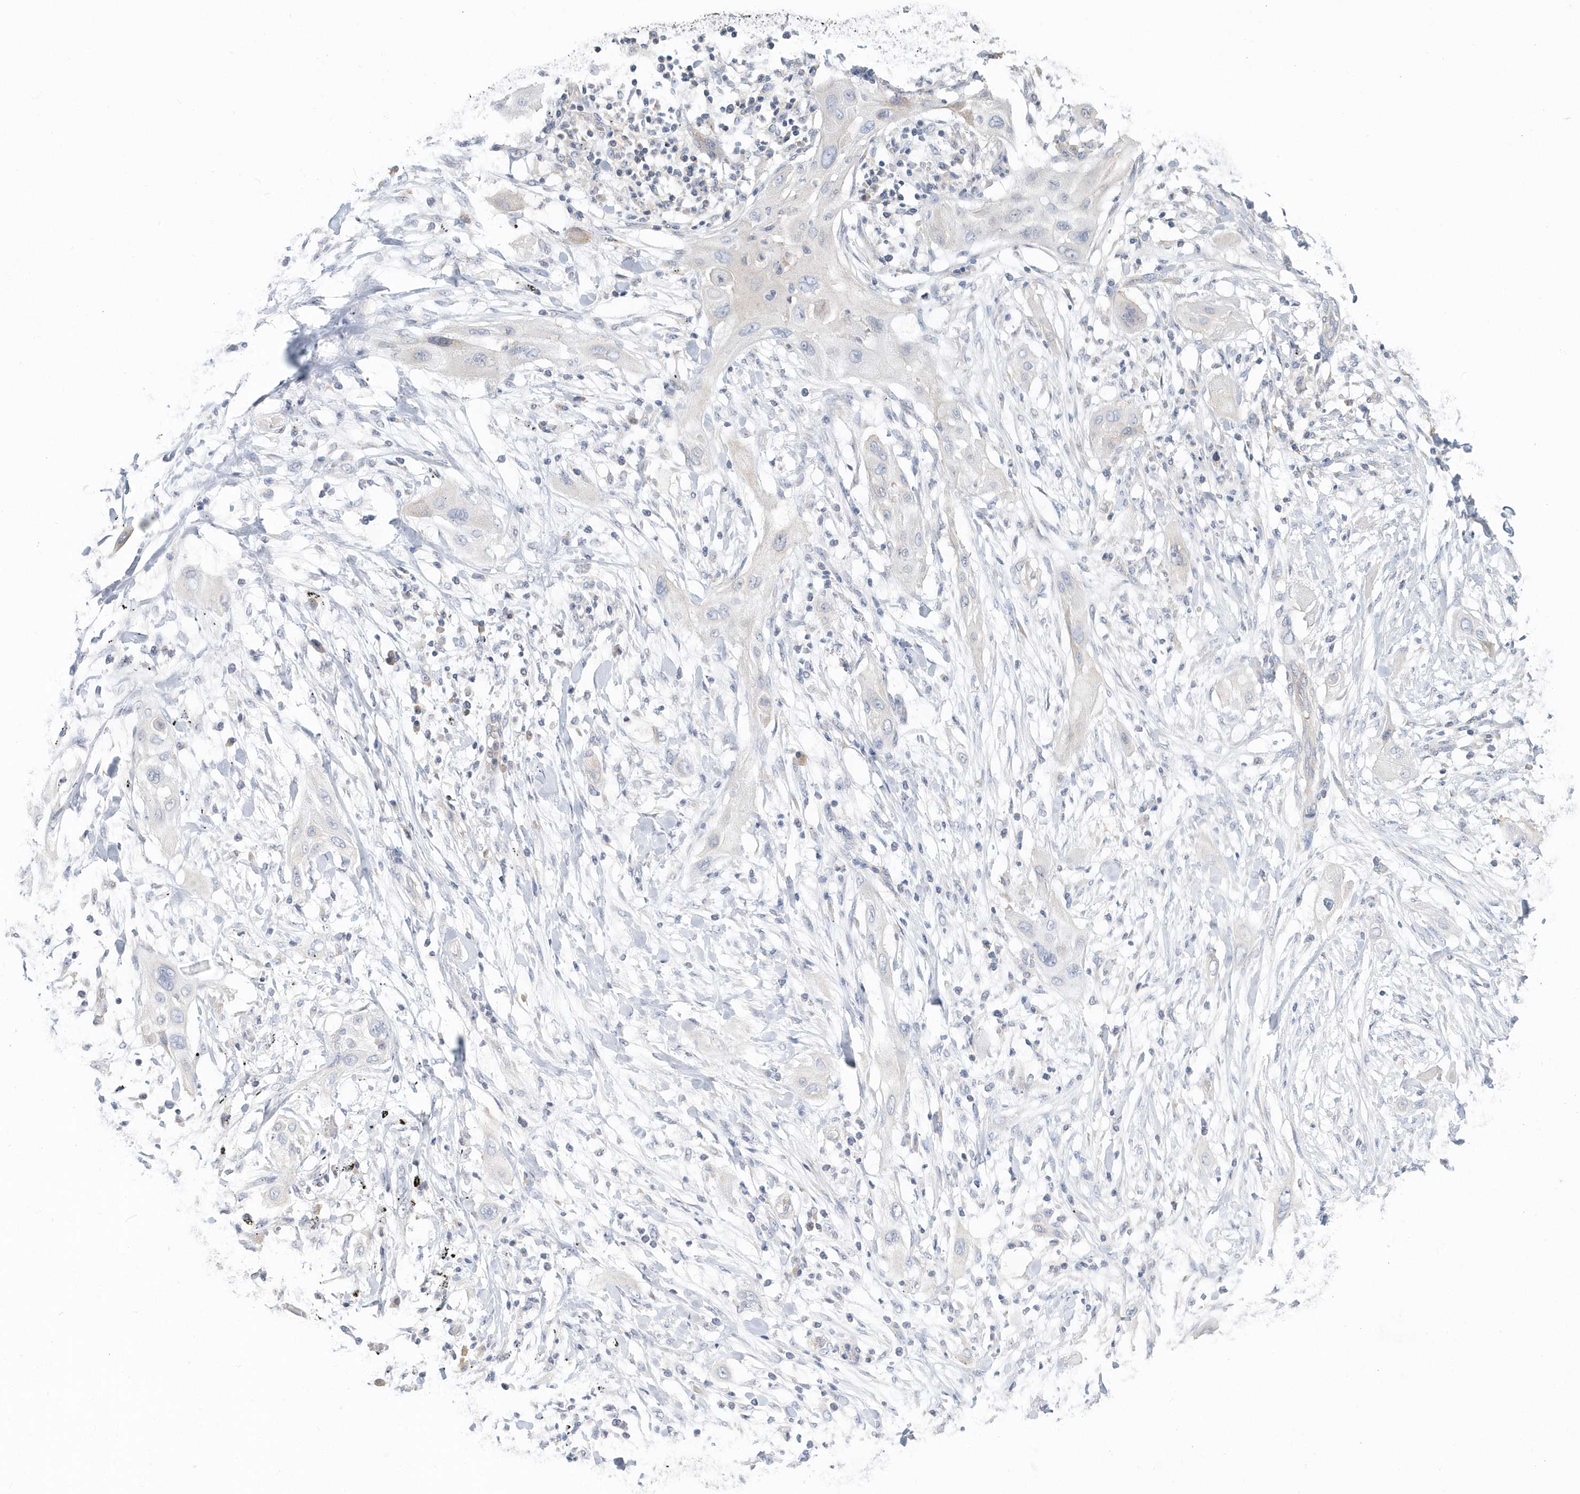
{"staining": {"intensity": "negative", "quantity": "none", "location": "none"}, "tissue": "lung cancer", "cell_type": "Tumor cells", "image_type": "cancer", "snomed": [{"axis": "morphology", "description": "Squamous cell carcinoma, NOS"}, {"axis": "topography", "description": "Lung"}], "caption": "Immunohistochemistry micrograph of neoplastic tissue: human lung cancer (squamous cell carcinoma) stained with DAB demonstrates no significant protein staining in tumor cells. The staining is performed using DAB brown chromogen with nuclei counter-stained in using hematoxylin.", "gene": "EIF3C", "patient": {"sex": "female", "age": 47}}